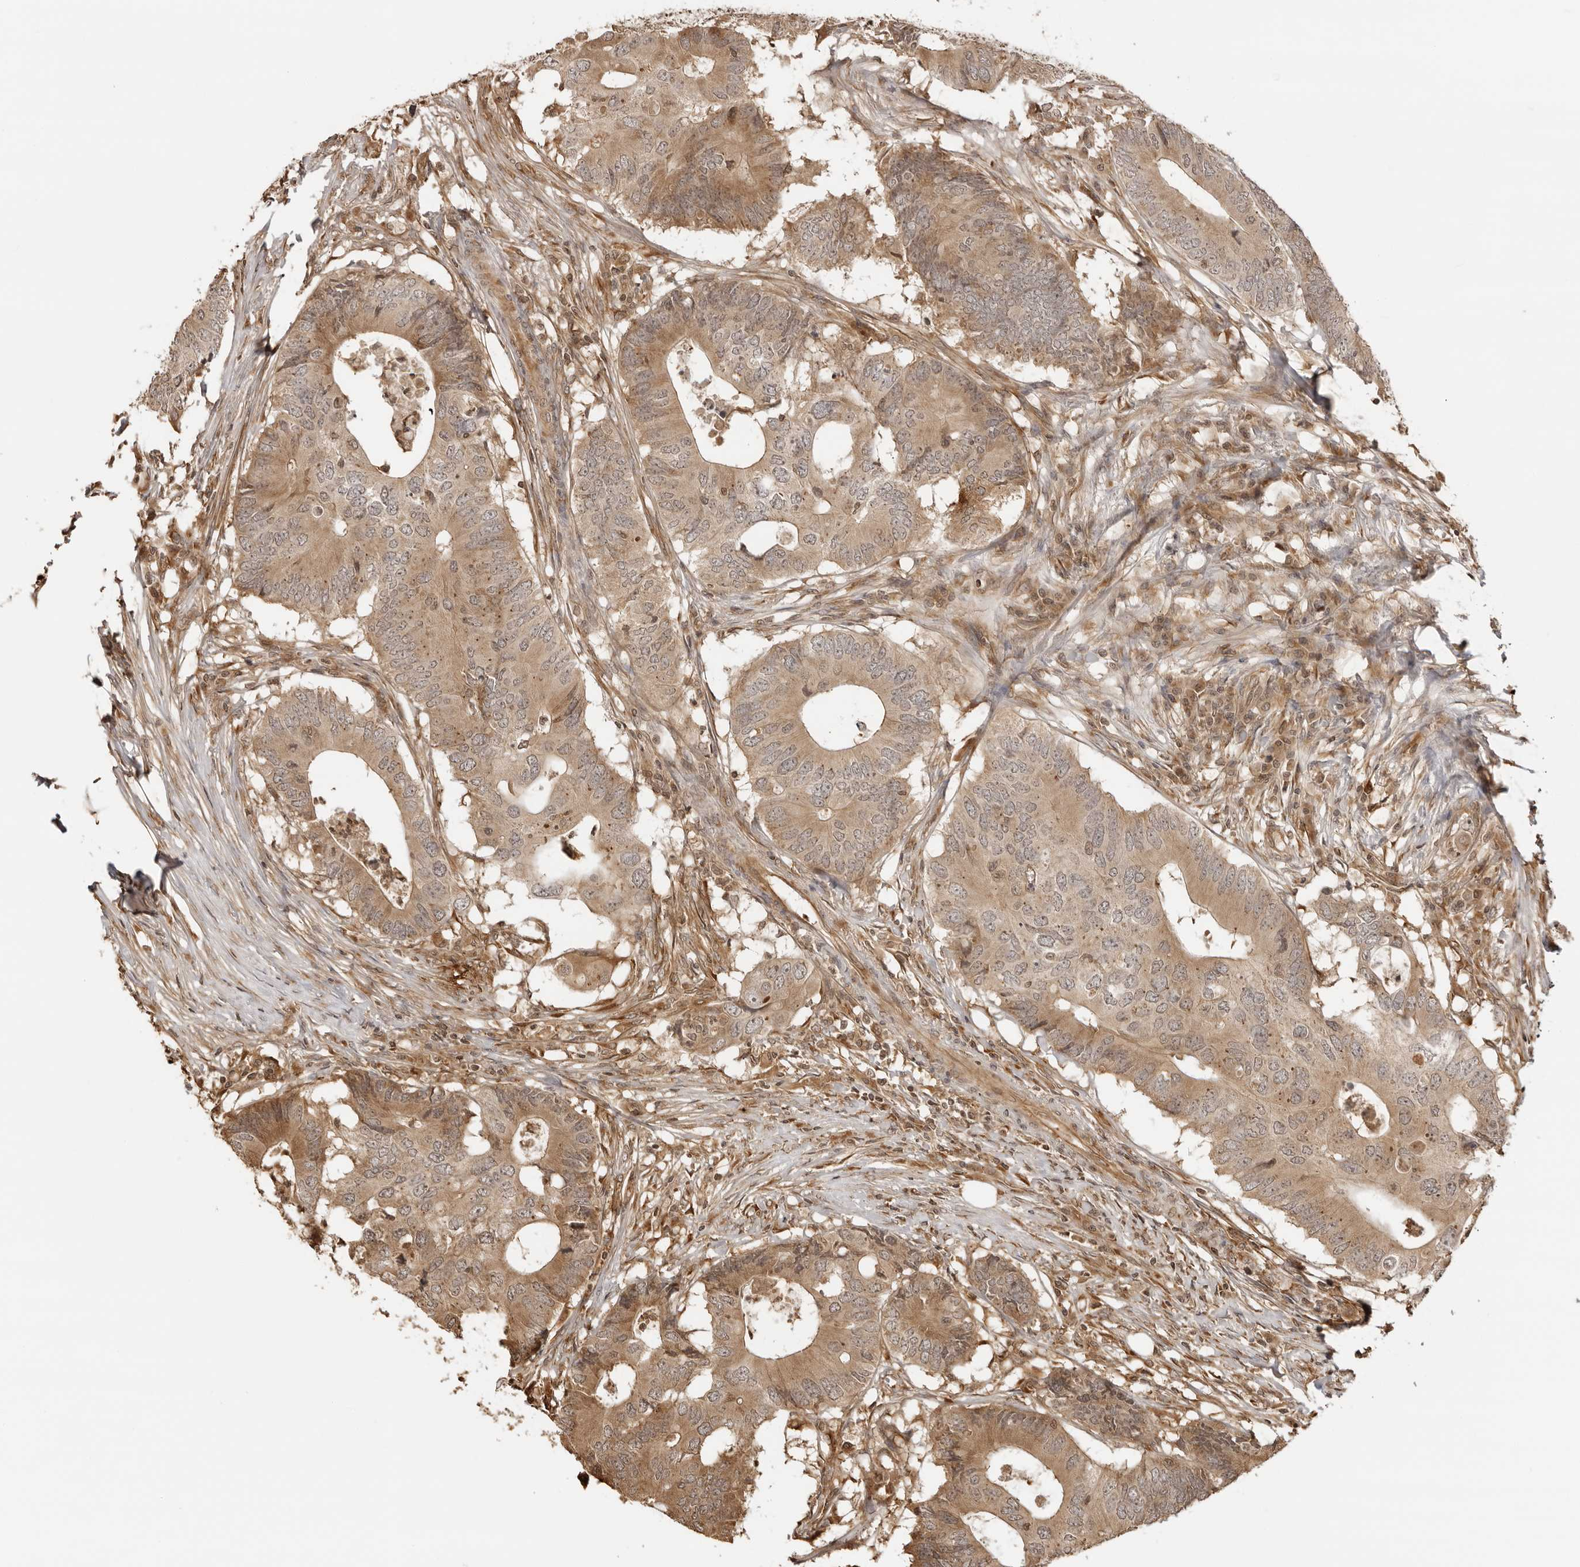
{"staining": {"intensity": "moderate", "quantity": ">75%", "location": "cytoplasmic/membranous"}, "tissue": "colorectal cancer", "cell_type": "Tumor cells", "image_type": "cancer", "snomed": [{"axis": "morphology", "description": "Adenocarcinoma, NOS"}, {"axis": "topography", "description": "Colon"}], "caption": "This micrograph exhibits IHC staining of human colorectal cancer (adenocarcinoma), with medium moderate cytoplasmic/membranous expression in approximately >75% of tumor cells.", "gene": "IKBKE", "patient": {"sex": "male", "age": 71}}